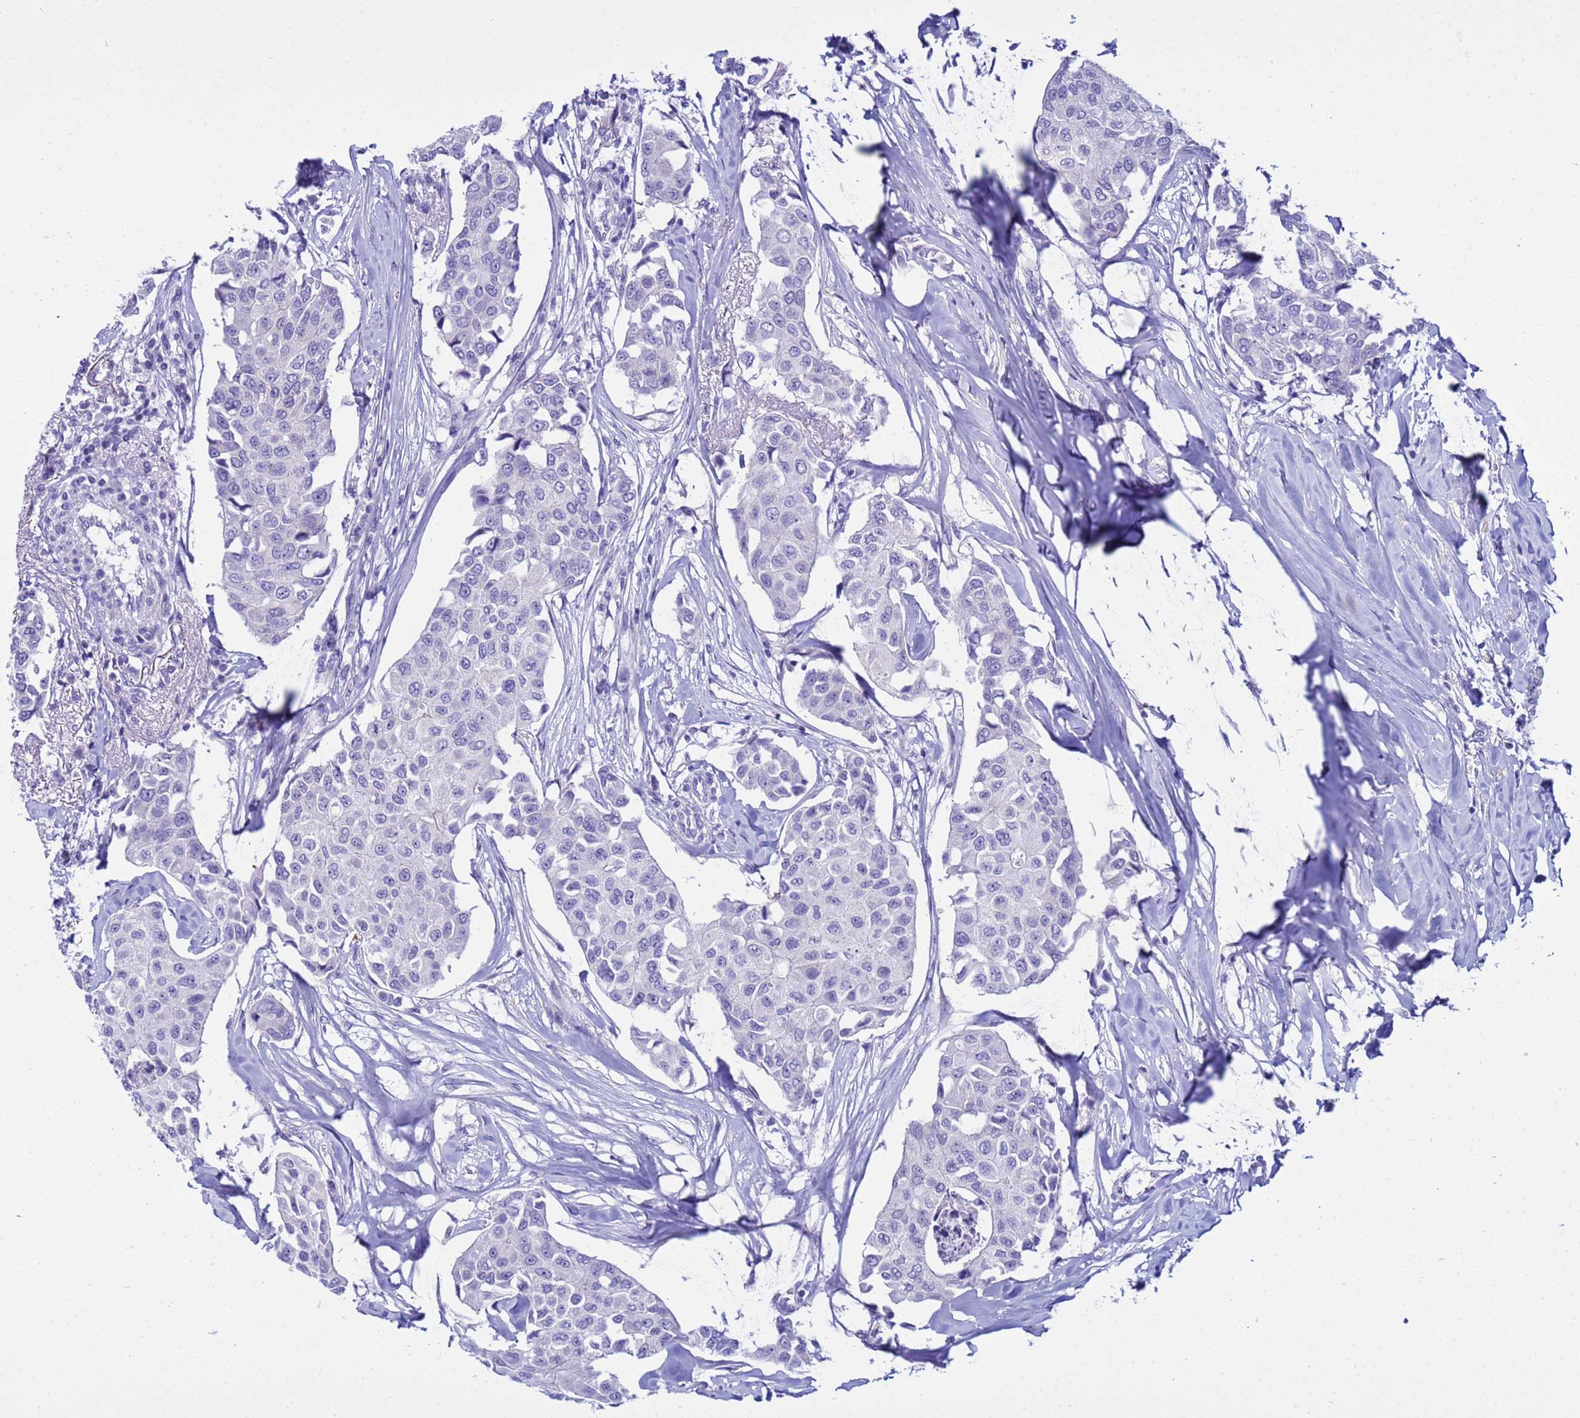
{"staining": {"intensity": "negative", "quantity": "none", "location": "none"}, "tissue": "breast cancer", "cell_type": "Tumor cells", "image_type": "cancer", "snomed": [{"axis": "morphology", "description": "Duct carcinoma"}, {"axis": "topography", "description": "Breast"}], "caption": "Immunohistochemistry image of neoplastic tissue: invasive ductal carcinoma (breast) stained with DAB (3,3'-diaminobenzidine) exhibits no significant protein staining in tumor cells.", "gene": "IGSF11", "patient": {"sex": "female", "age": 80}}